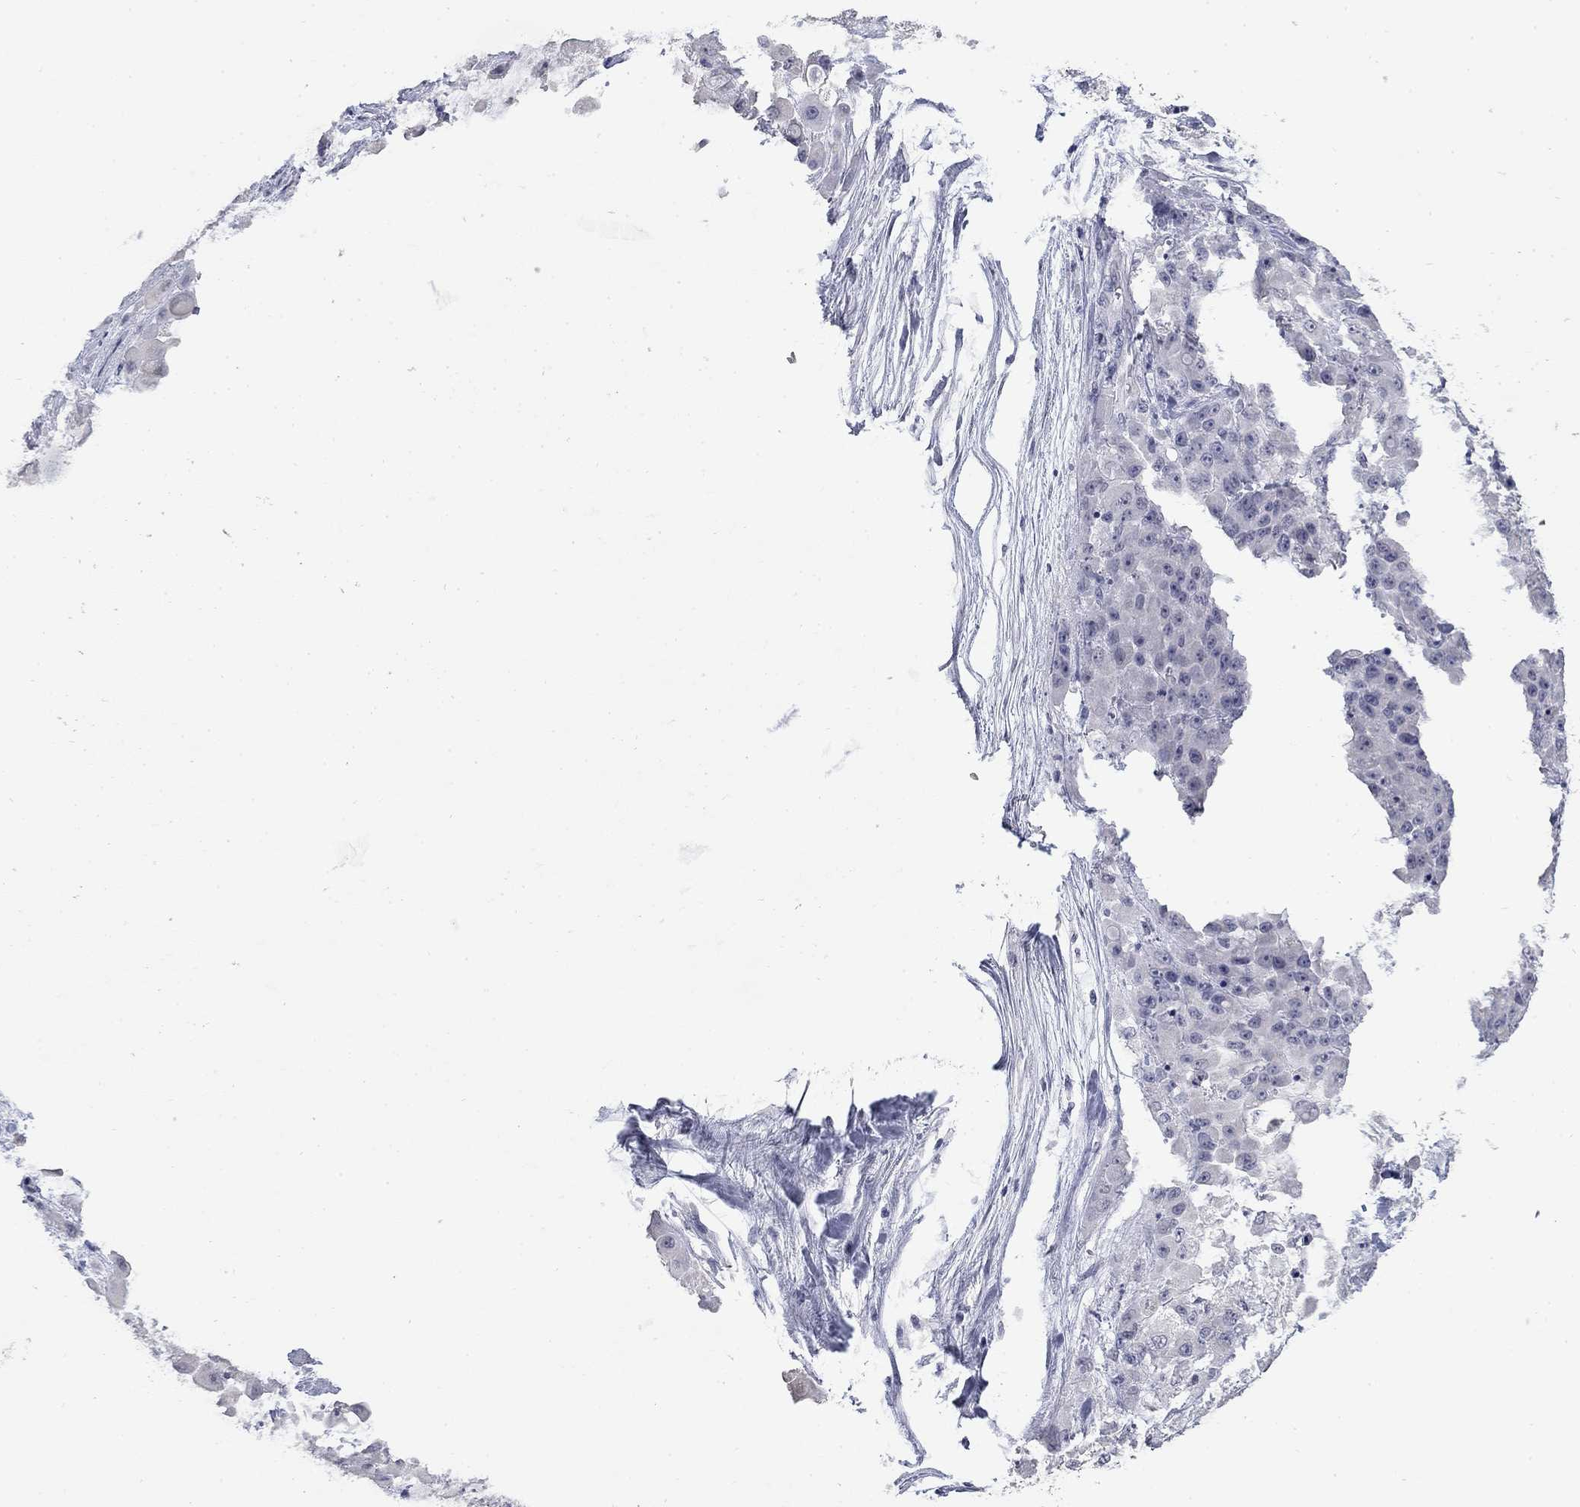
{"staining": {"intensity": "negative", "quantity": "none", "location": "none"}, "tissue": "stomach cancer", "cell_type": "Tumor cells", "image_type": "cancer", "snomed": [{"axis": "morphology", "description": "Adenocarcinoma, NOS"}, {"axis": "topography", "description": "Stomach"}], "caption": "DAB immunohistochemical staining of human stomach cancer (adenocarcinoma) displays no significant positivity in tumor cells.", "gene": "SLC51A", "patient": {"sex": "female", "age": 76}}